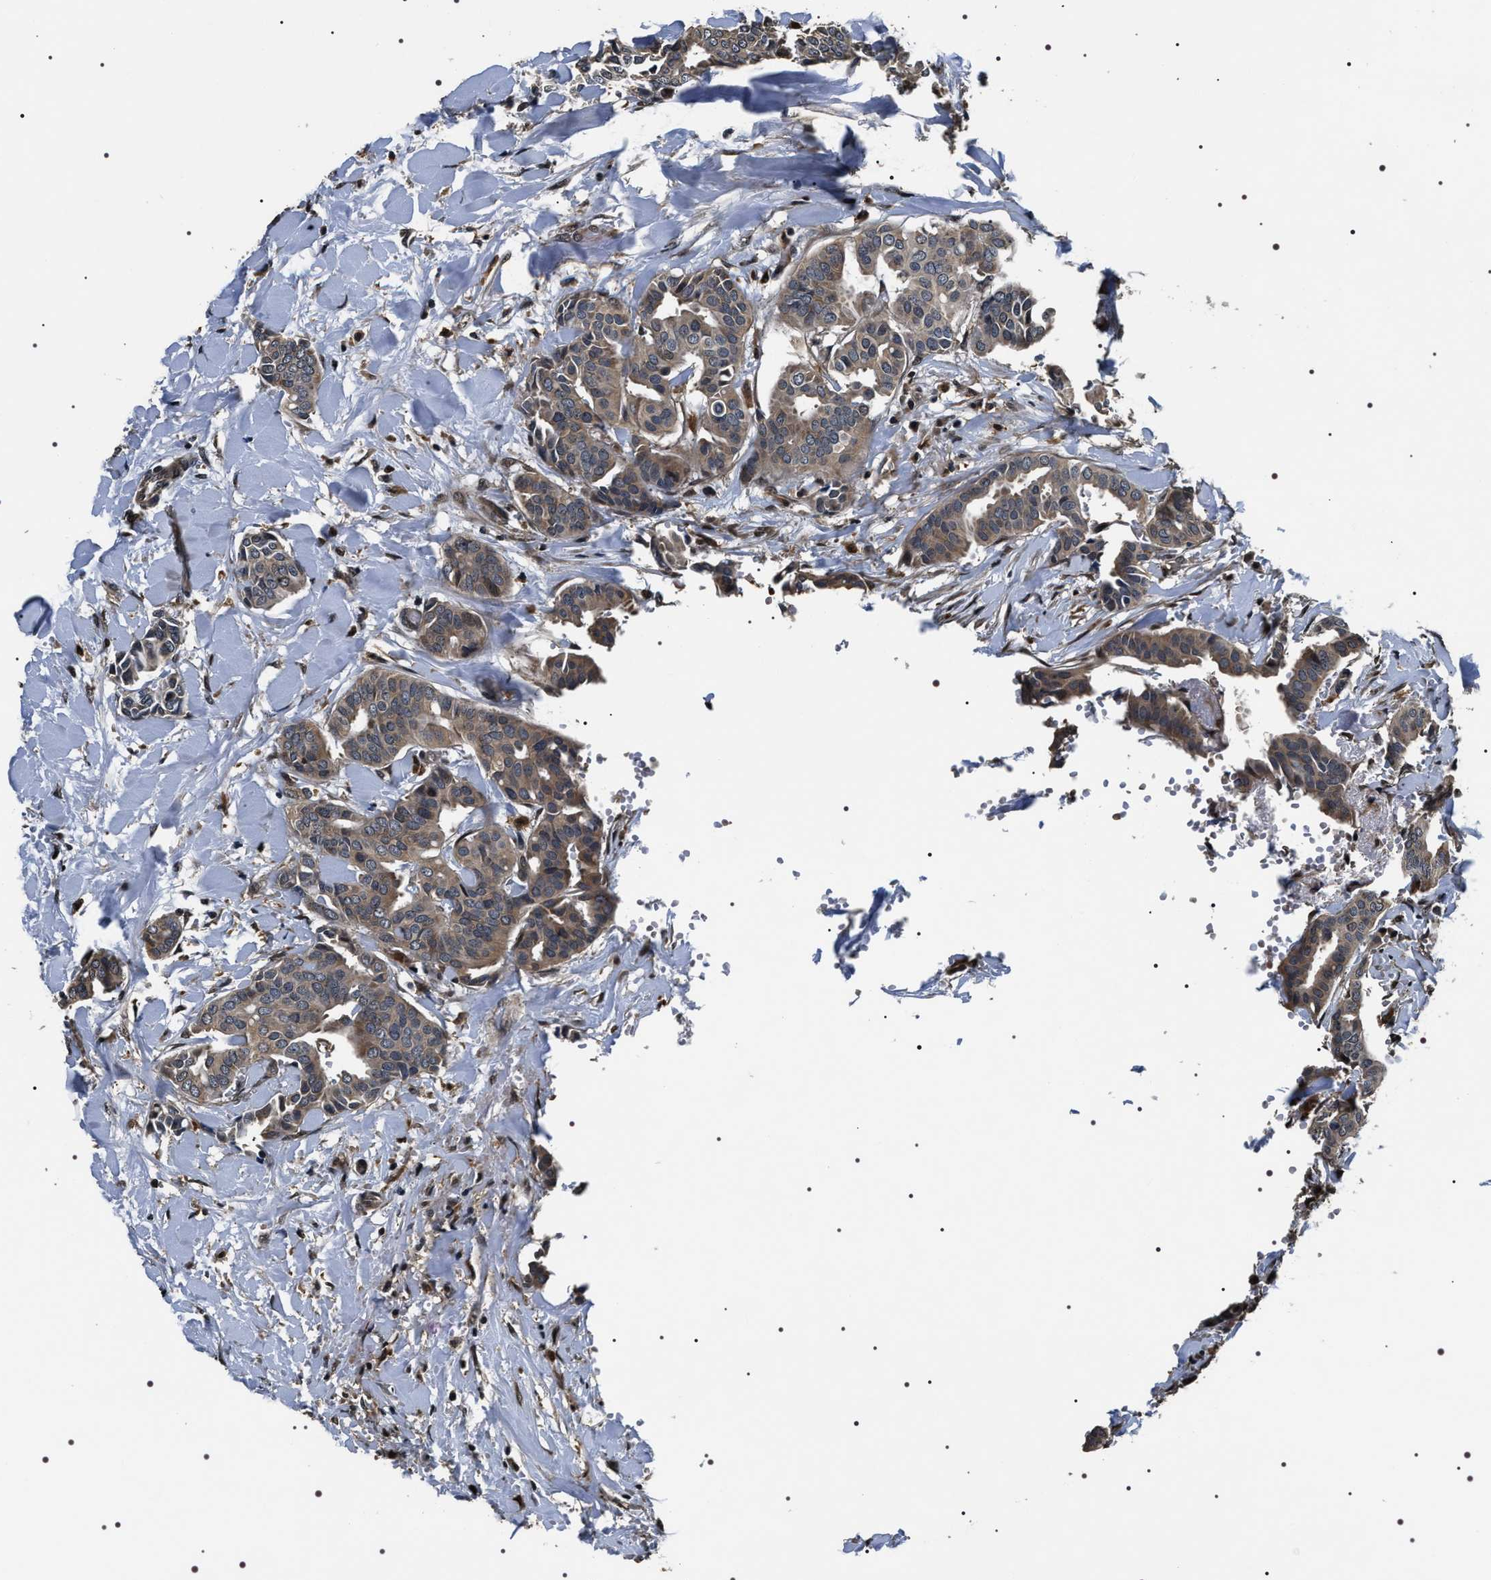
{"staining": {"intensity": "weak", "quantity": ">75%", "location": "cytoplasmic/membranous"}, "tissue": "head and neck cancer", "cell_type": "Tumor cells", "image_type": "cancer", "snomed": [{"axis": "morphology", "description": "Adenocarcinoma, NOS"}, {"axis": "topography", "description": "Salivary gland"}, {"axis": "topography", "description": "Head-Neck"}], "caption": "Head and neck adenocarcinoma stained for a protein displays weak cytoplasmic/membranous positivity in tumor cells.", "gene": "ARHGAP22", "patient": {"sex": "female", "age": 59}}